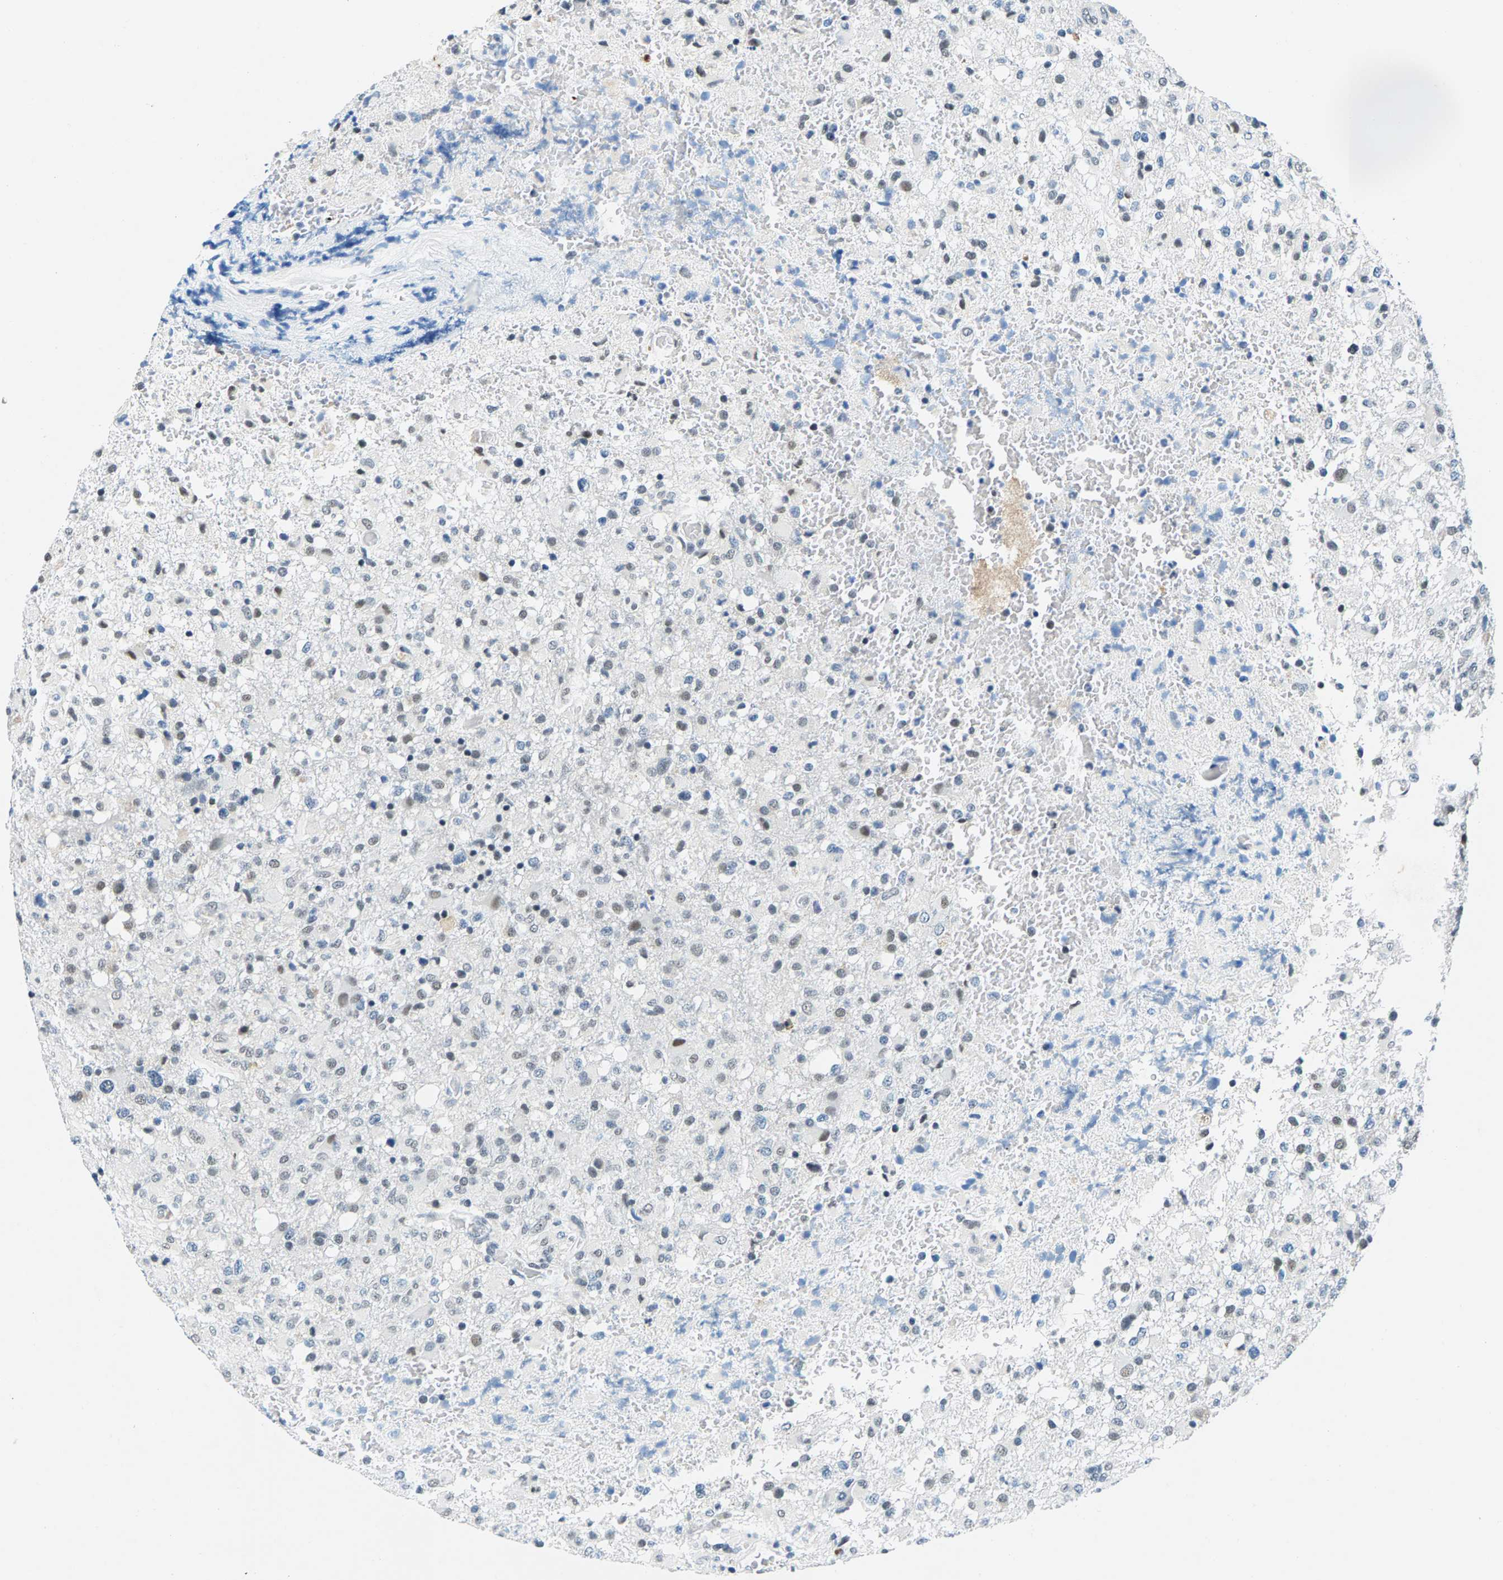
{"staining": {"intensity": "weak", "quantity": "<25%", "location": "nuclear"}, "tissue": "glioma", "cell_type": "Tumor cells", "image_type": "cancer", "snomed": [{"axis": "morphology", "description": "Glioma, malignant, High grade"}, {"axis": "topography", "description": "Brain"}], "caption": "IHC of human glioma demonstrates no staining in tumor cells.", "gene": "ATF2", "patient": {"sex": "female", "age": 57}}